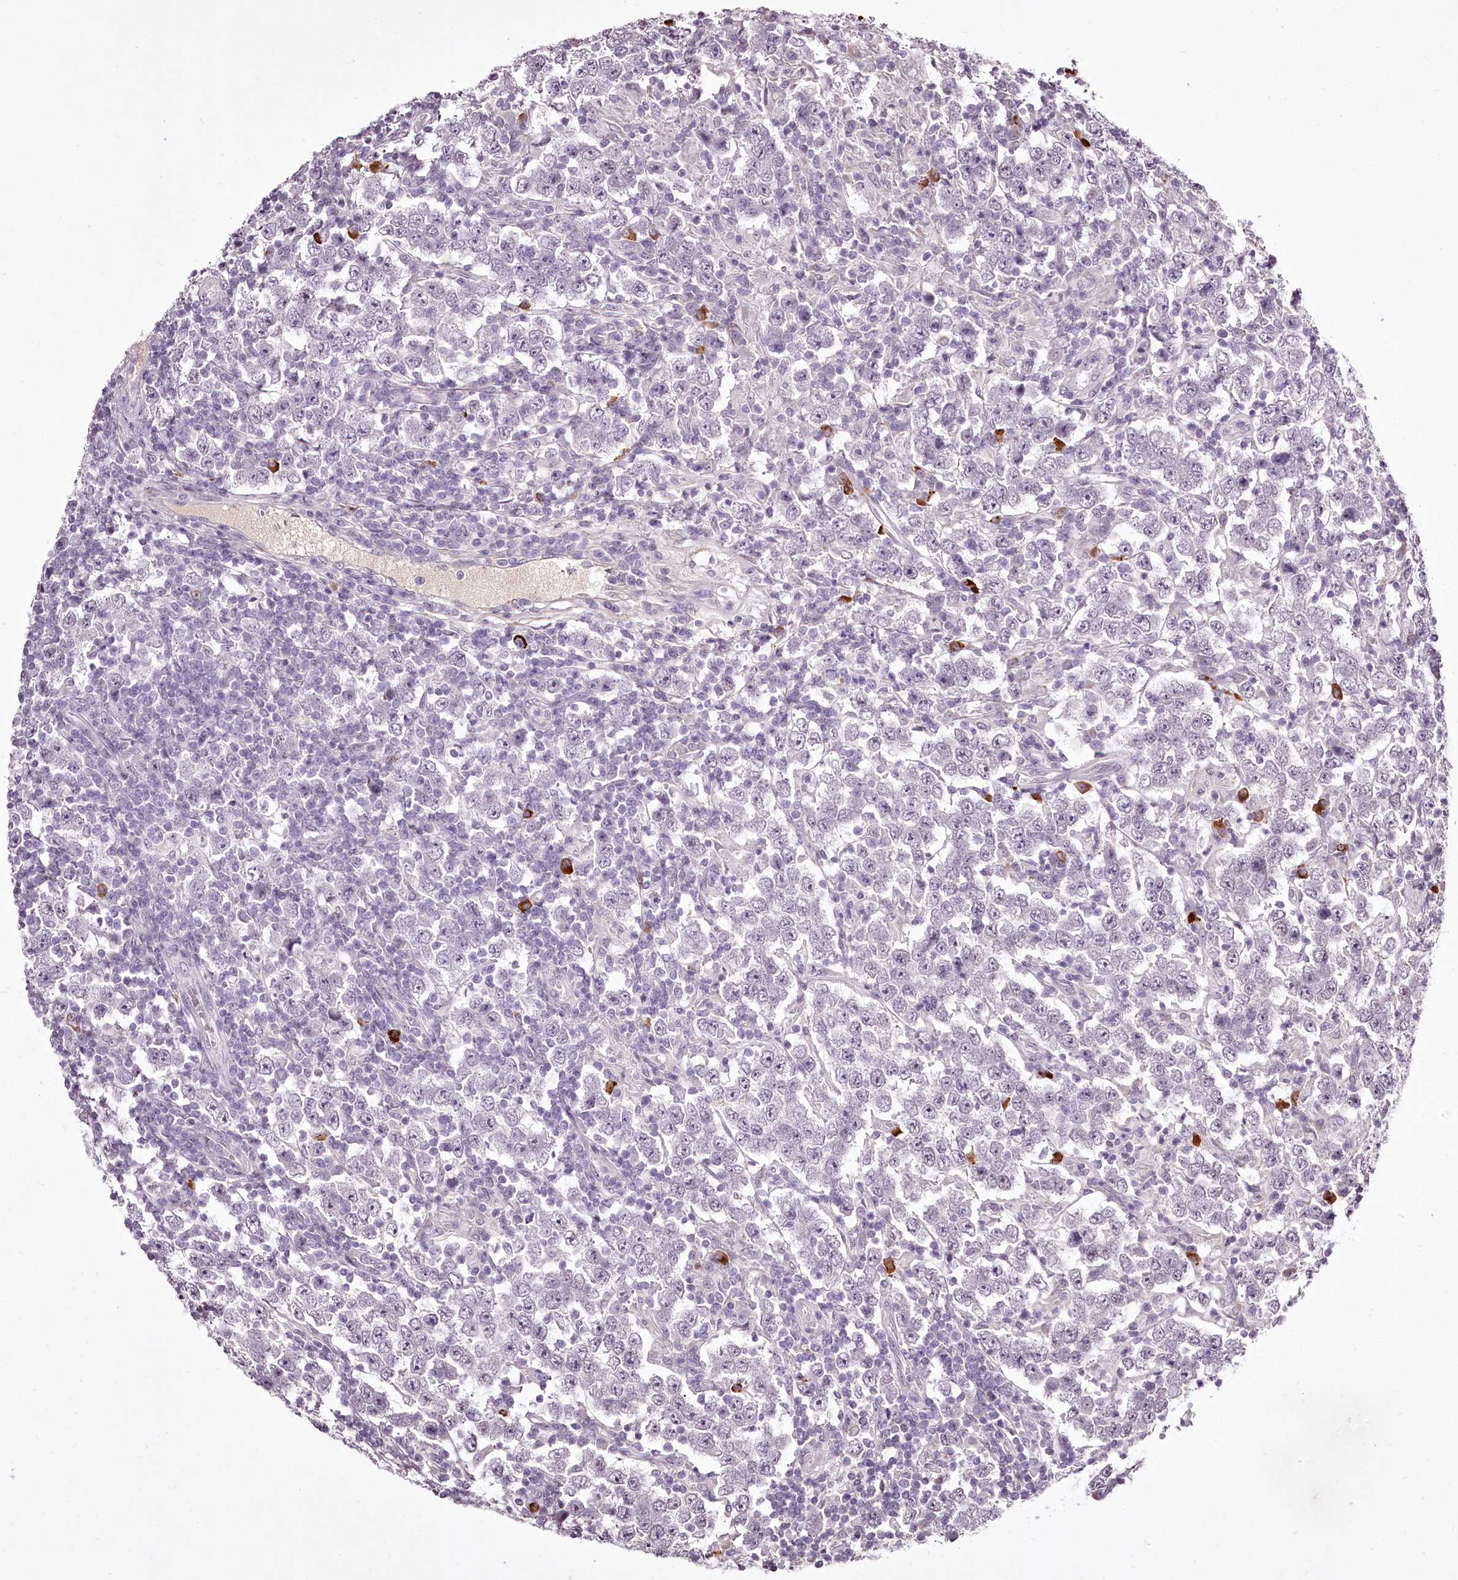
{"staining": {"intensity": "negative", "quantity": "none", "location": "none"}, "tissue": "testis cancer", "cell_type": "Tumor cells", "image_type": "cancer", "snomed": [{"axis": "morphology", "description": "Normal tissue, NOS"}, {"axis": "morphology", "description": "Urothelial carcinoma, High grade"}, {"axis": "morphology", "description": "Seminoma, NOS"}, {"axis": "morphology", "description": "Carcinoma, Embryonal, NOS"}, {"axis": "topography", "description": "Urinary bladder"}, {"axis": "topography", "description": "Testis"}], "caption": "DAB (3,3'-diaminobenzidine) immunohistochemical staining of human high-grade urothelial carcinoma (testis) shows no significant staining in tumor cells.", "gene": "C1orf56", "patient": {"sex": "male", "age": 41}}